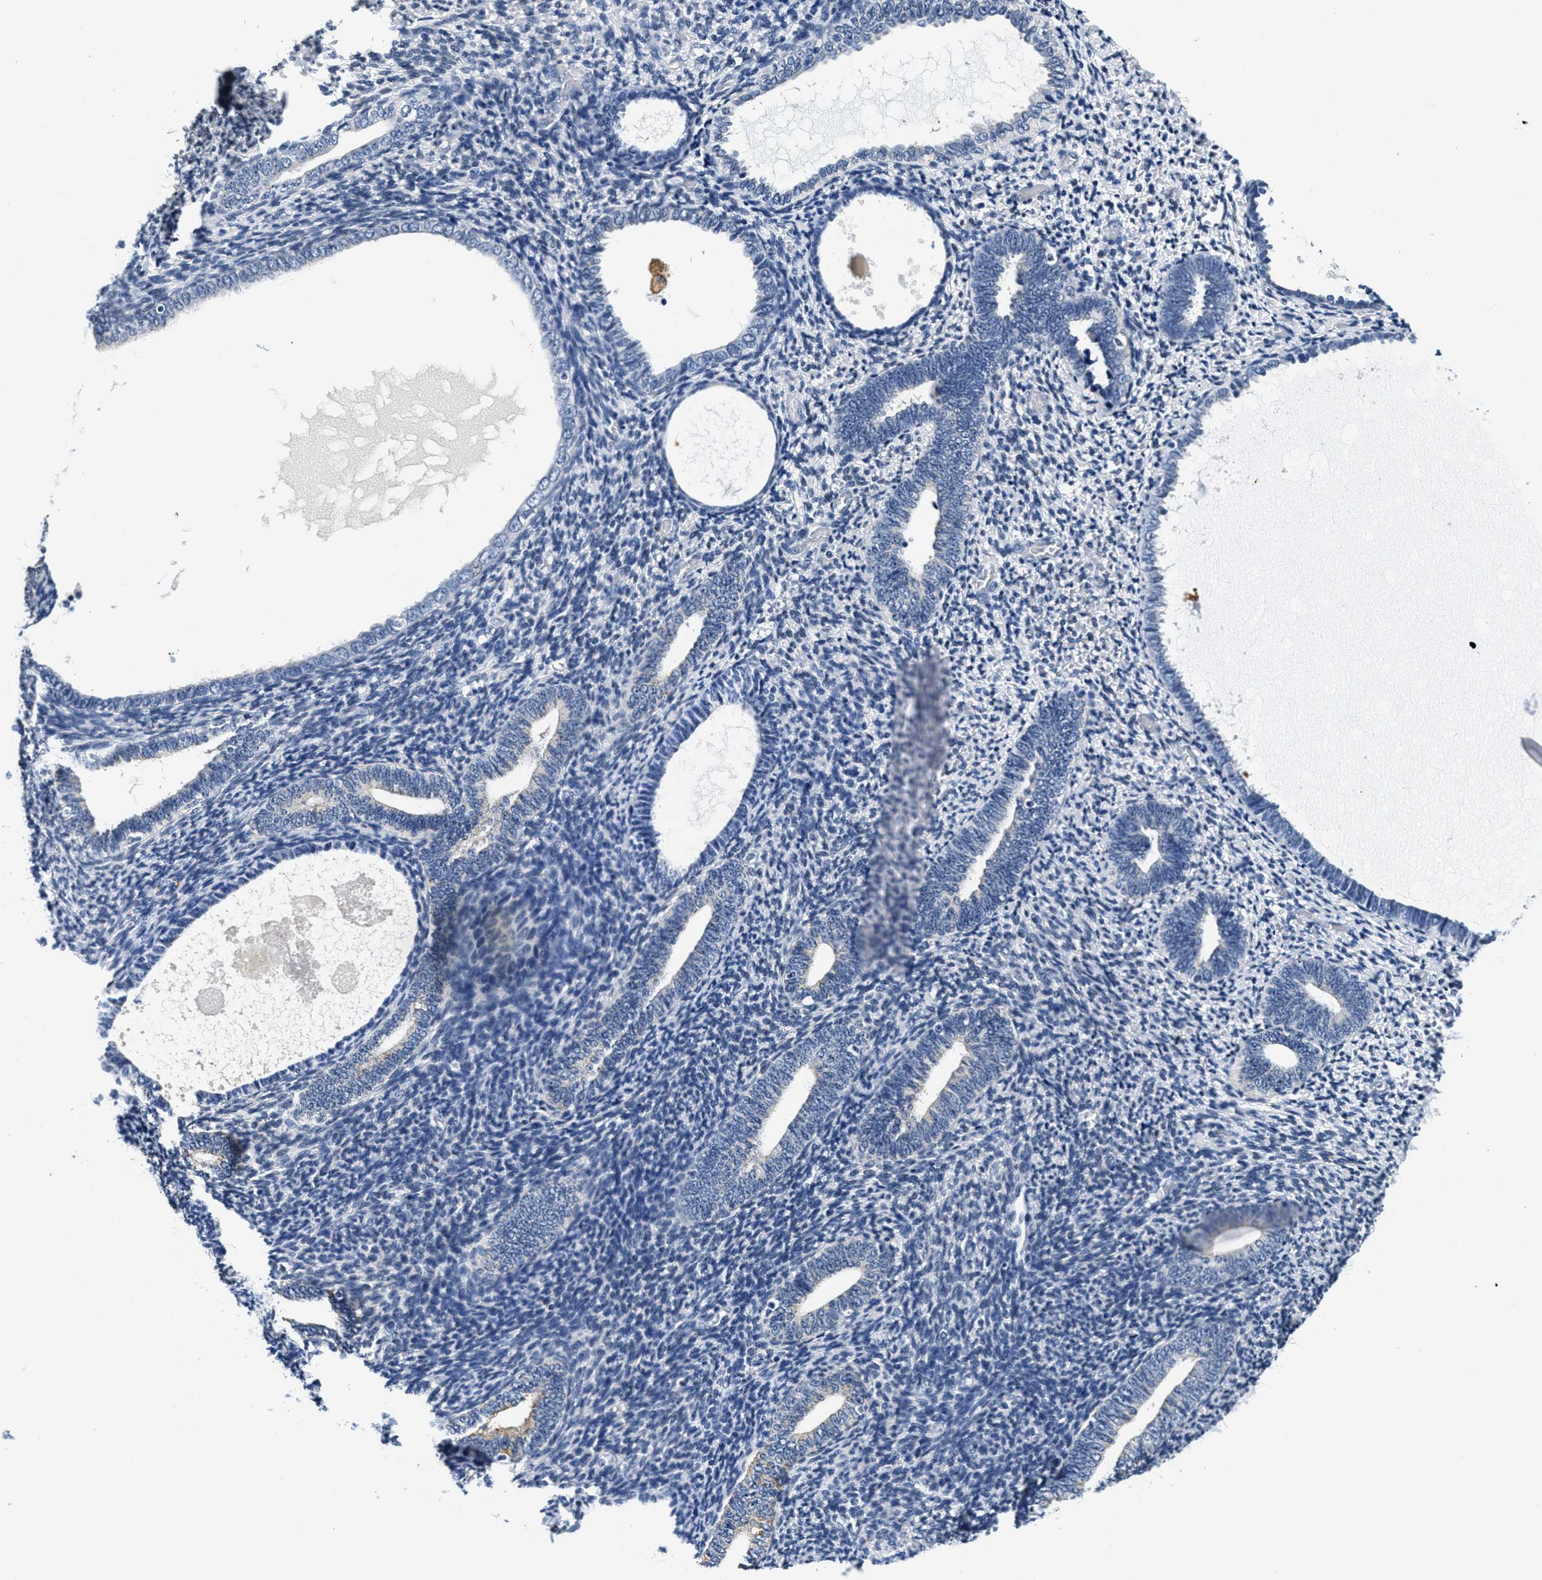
{"staining": {"intensity": "negative", "quantity": "none", "location": "none"}, "tissue": "endometrium", "cell_type": "Cells in endometrial stroma", "image_type": "normal", "snomed": [{"axis": "morphology", "description": "Normal tissue, NOS"}, {"axis": "topography", "description": "Endometrium"}], "caption": "There is no significant positivity in cells in endometrial stroma of endometrium. (IHC, brightfield microscopy, high magnification).", "gene": "HS3ST2", "patient": {"sex": "female", "age": 66}}